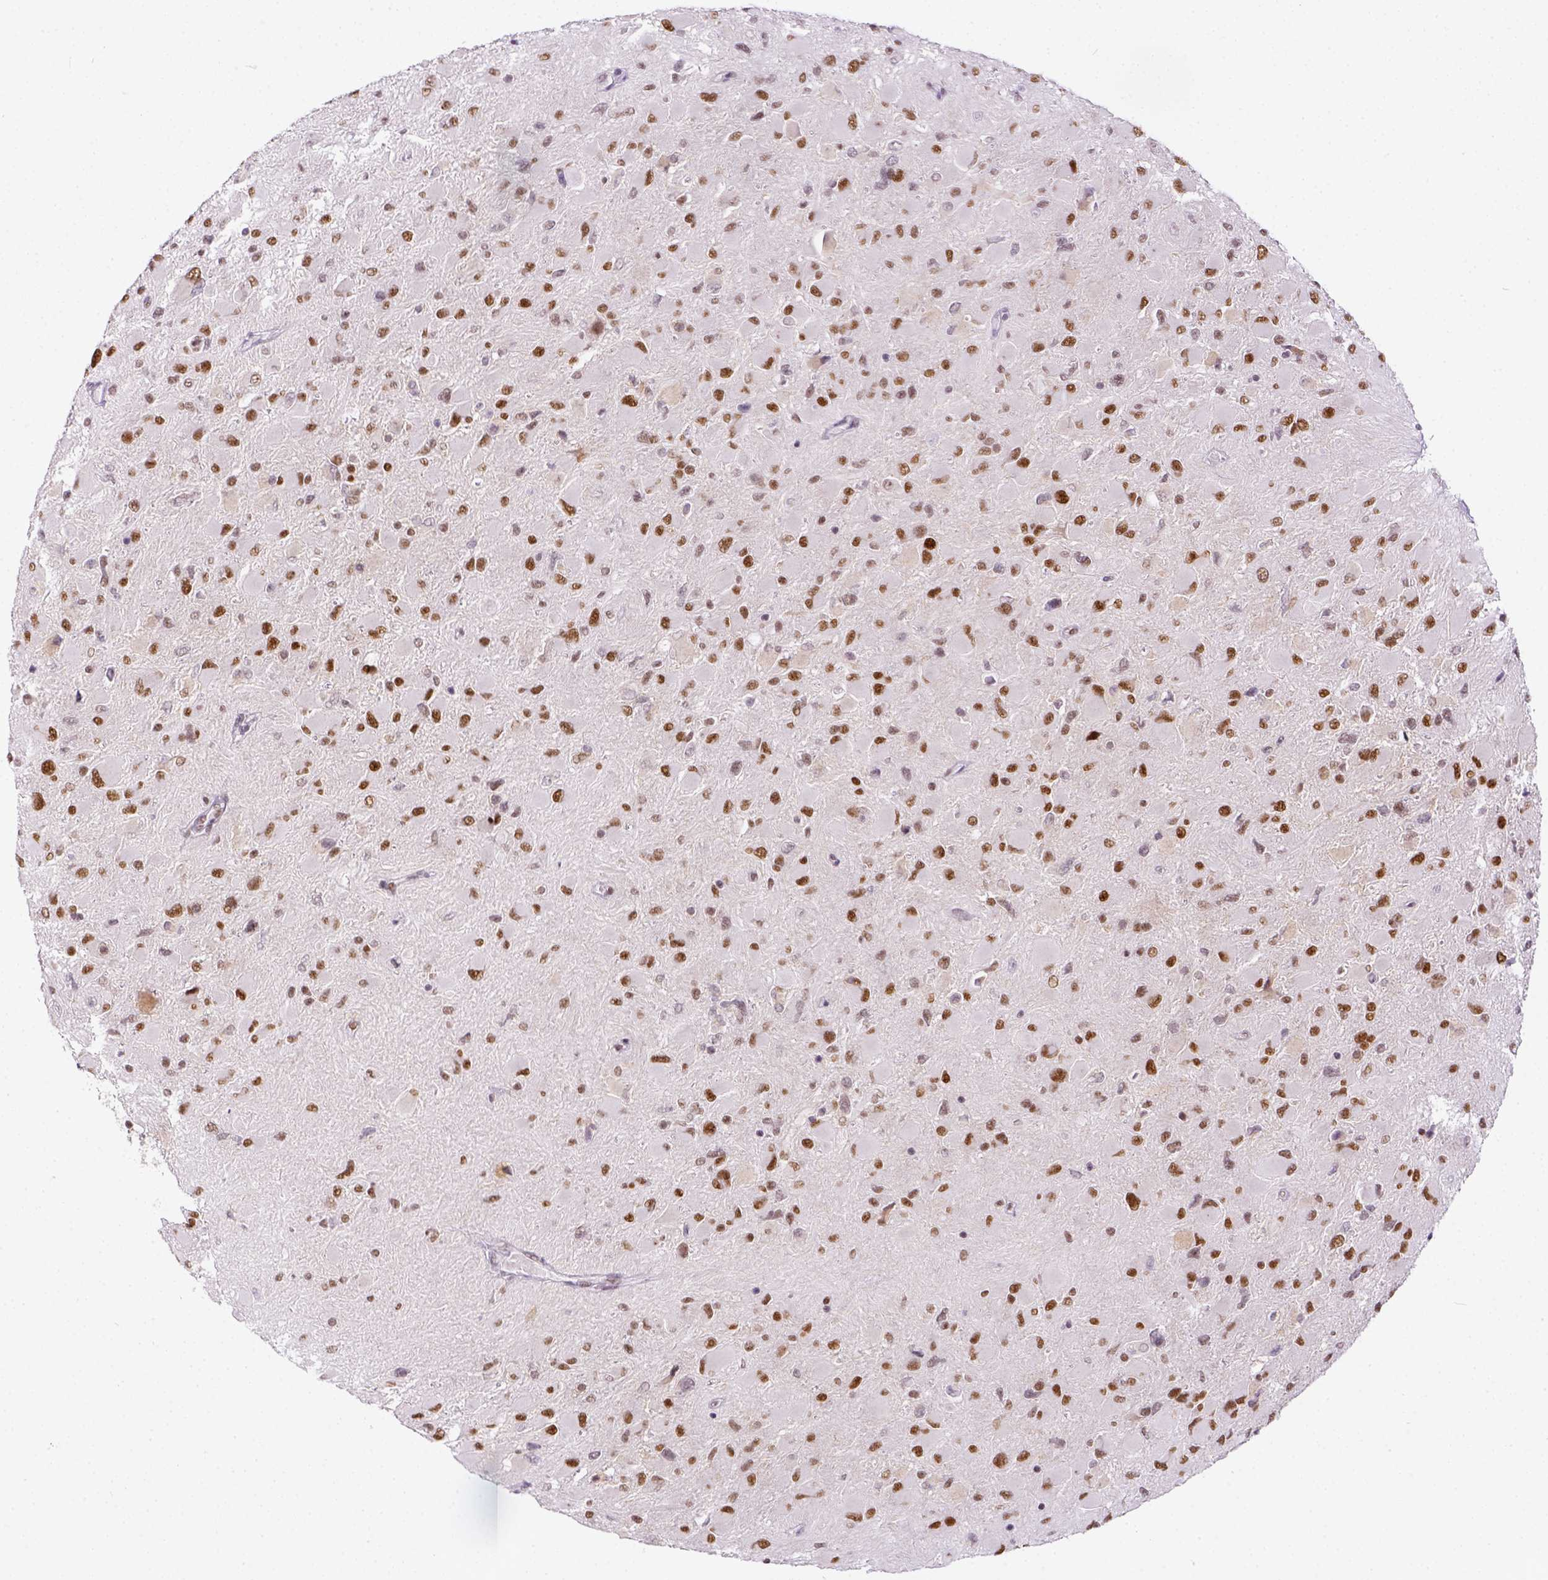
{"staining": {"intensity": "moderate", "quantity": ">75%", "location": "nuclear"}, "tissue": "glioma", "cell_type": "Tumor cells", "image_type": "cancer", "snomed": [{"axis": "morphology", "description": "Glioma, malignant, High grade"}, {"axis": "topography", "description": "Cerebral cortex"}], "caption": "A photomicrograph of glioma stained for a protein demonstrates moderate nuclear brown staining in tumor cells.", "gene": "ERCC1", "patient": {"sex": "female", "age": 36}}